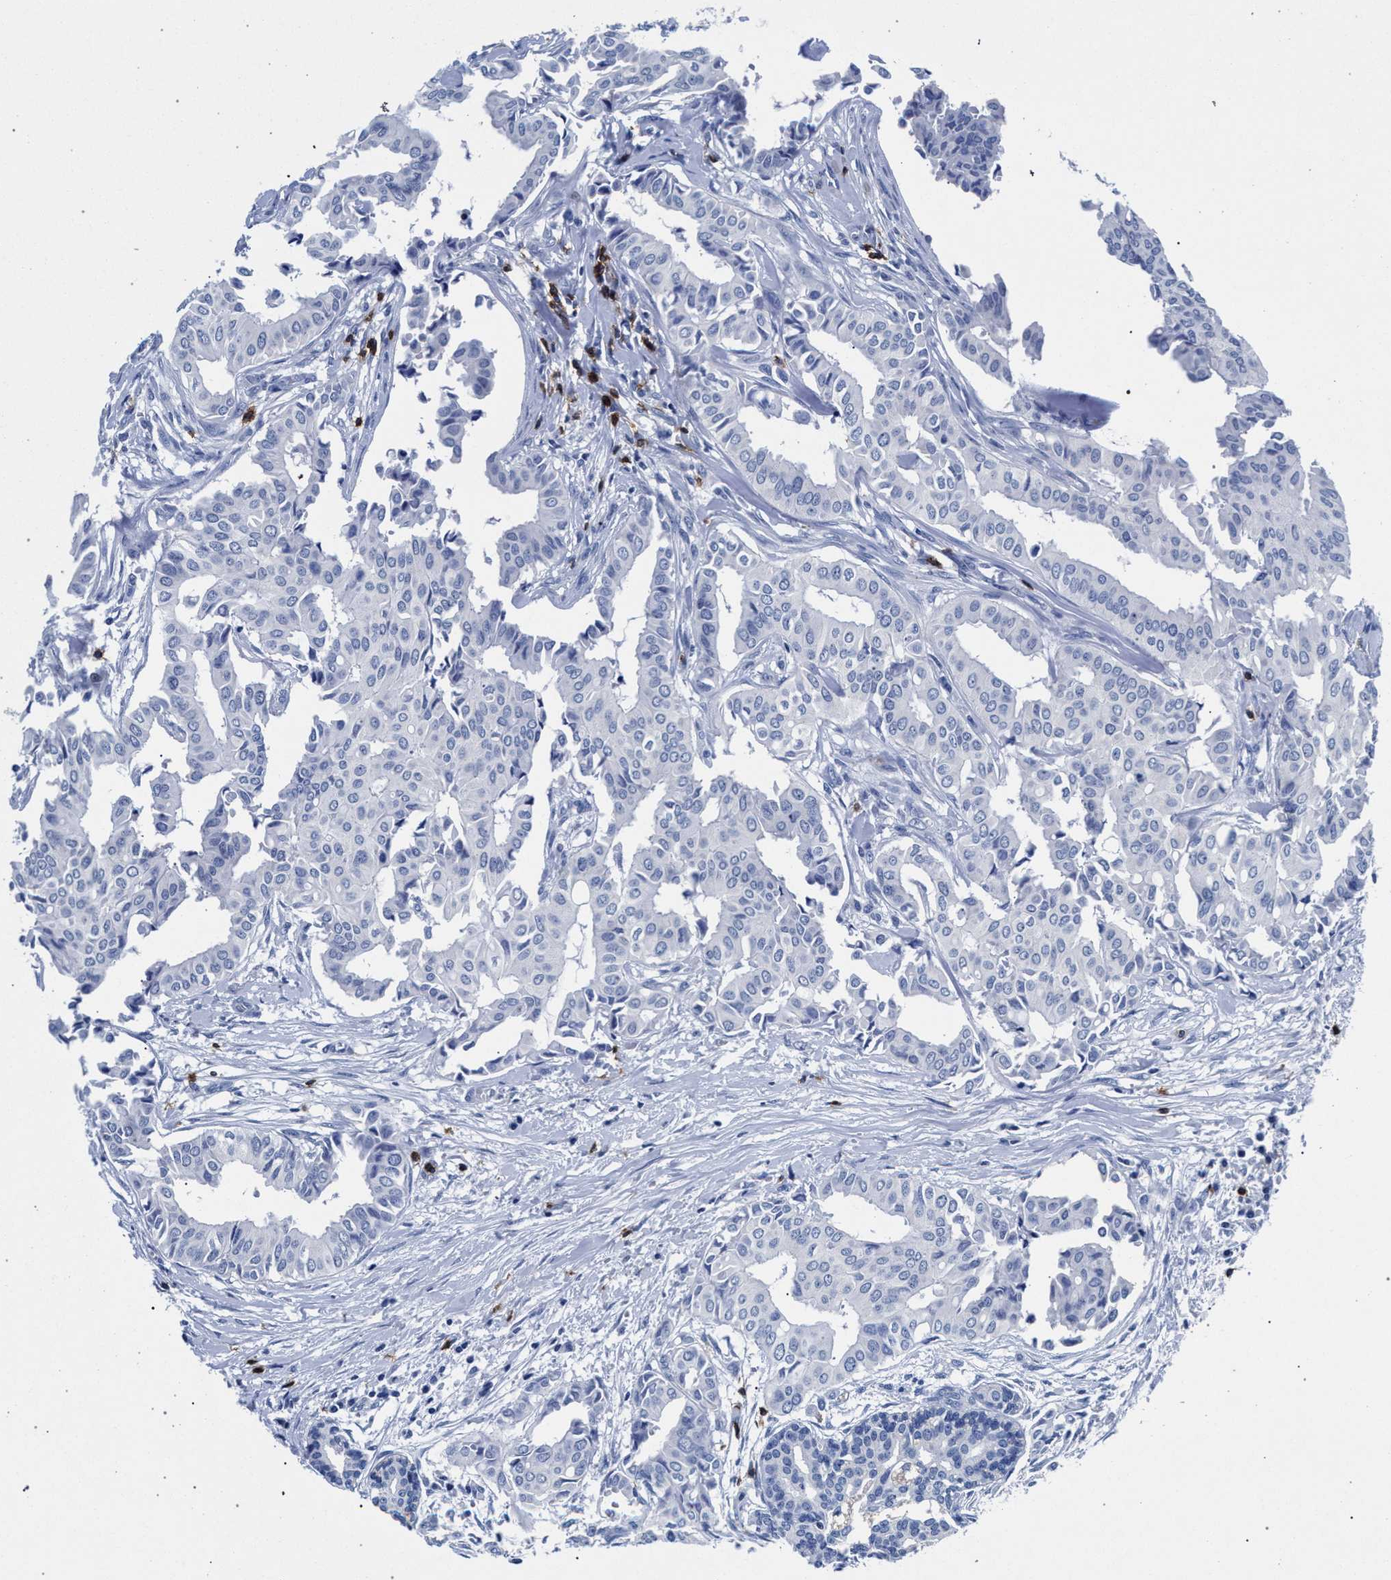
{"staining": {"intensity": "negative", "quantity": "none", "location": "none"}, "tissue": "head and neck cancer", "cell_type": "Tumor cells", "image_type": "cancer", "snomed": [{"axis": "morphology", "description": "Adenocarcinoma, NOS"}, {"axis": "topography", "description": "Salivary gland"}, {"axis": "topography", "description": "Head-Neck"}], "caption": "This is an immunohistochemistry (IHC) image of head and neck adenocarcinoma. There is no positivity in tumor cells.", "gene": "KLRK1", "patient": {"sex": "female", "age": 59}}